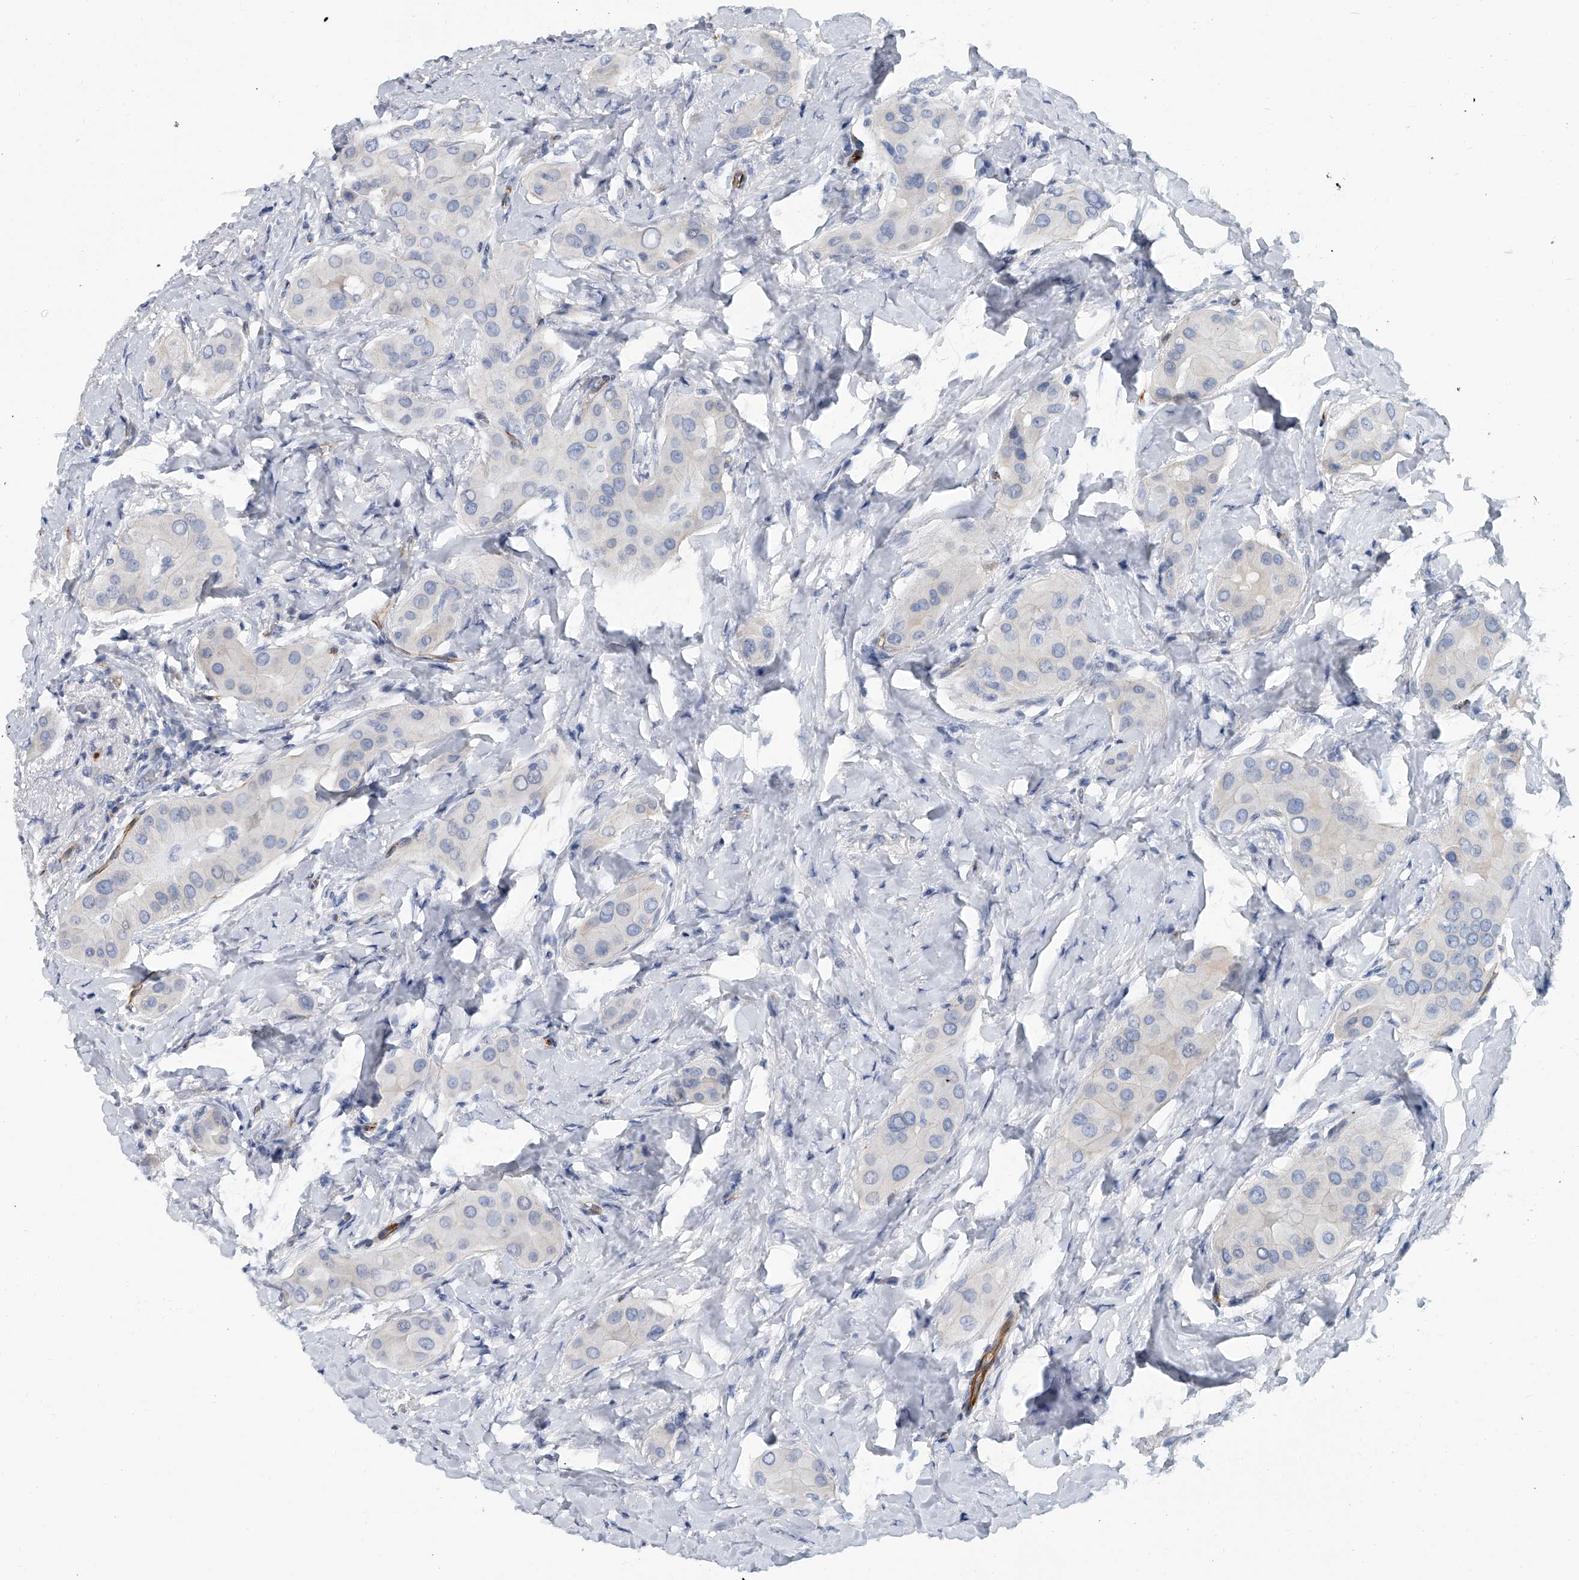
{"staining": {"intensity": "negative", "quantity": "none", "location": "none"}, "tissue": "thyroid cancer", "cell_type": "Tumor cells", "image_type": "cancer", "snomed": [{"axis": "morphology", "description": "Papillary adenocarcinoma, NOS"}, {"axis": "topography", "description": "Thyroid gland"}], "caption": "A histopathology image of human thyroid cancer (papillary adenocarcinoma) is negative for staining in tumor cells.", "gene": "KIRREL1", "patient": {"sex": "male", "age": 33}}